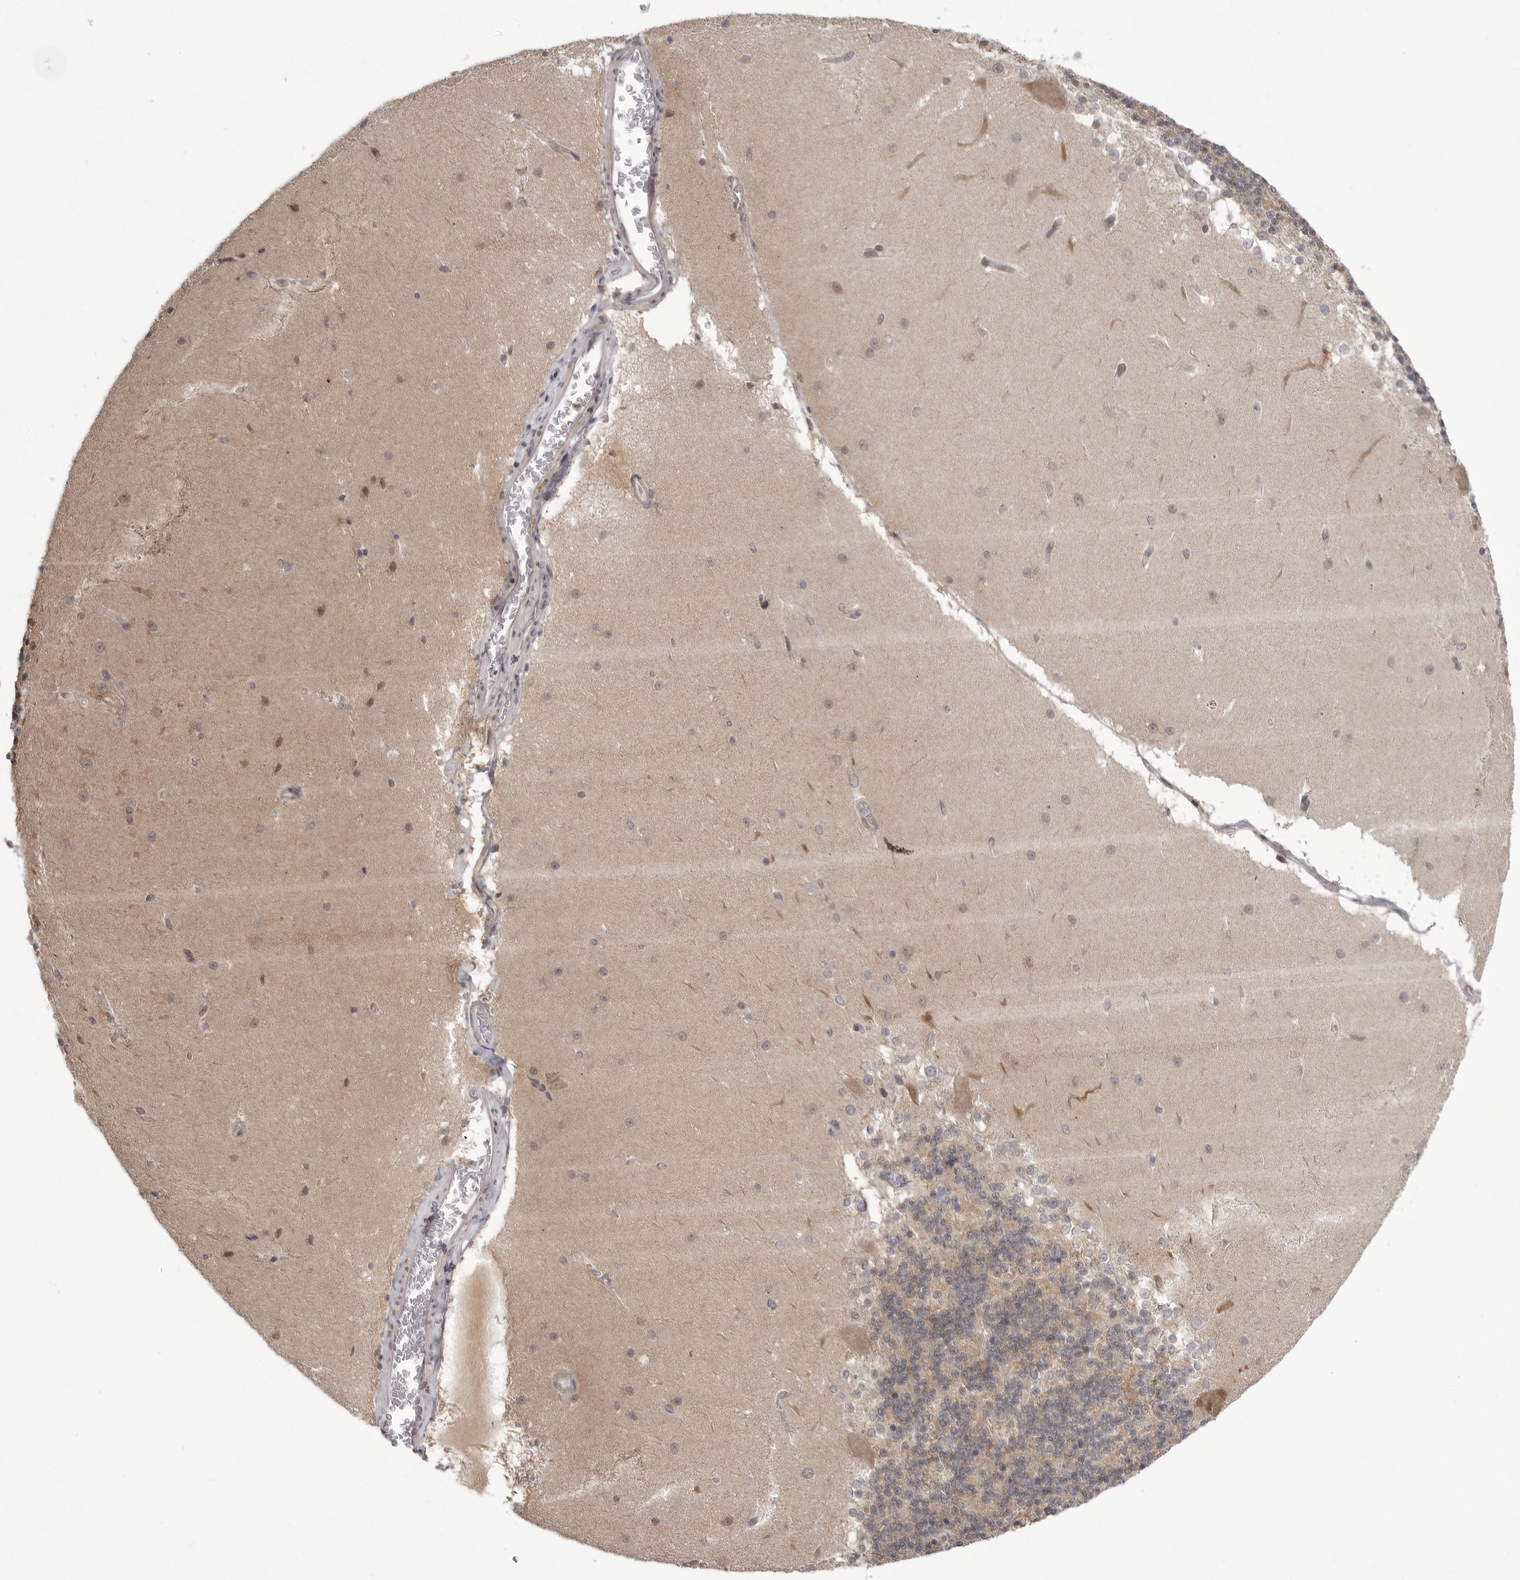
{"staining": {"intensity": "weak", "quantity": "<25%", "location": "cytoplasmic/membranous"}, "tissue": "cerebellum", "cell_type": "Cells in granular layer", "image_type": "normal", "snomed": [{"axis": "morphology", "description": "Normal tissue, NOS"}, {"axis": "topography", "description": "Cerebellum"}], "caption": "This is a photomicrograph of immunohistochemistry staining of normal cerebellum, which shows no staining in cells in granular layer. The staining was performed using DAB to visualize the protein expression in brown, while the nuclei were stained in blue with hematoxylin (Magnification: 20x).", "gene": "PTK2B", "patient": {"sex": "female", "age": 19}}